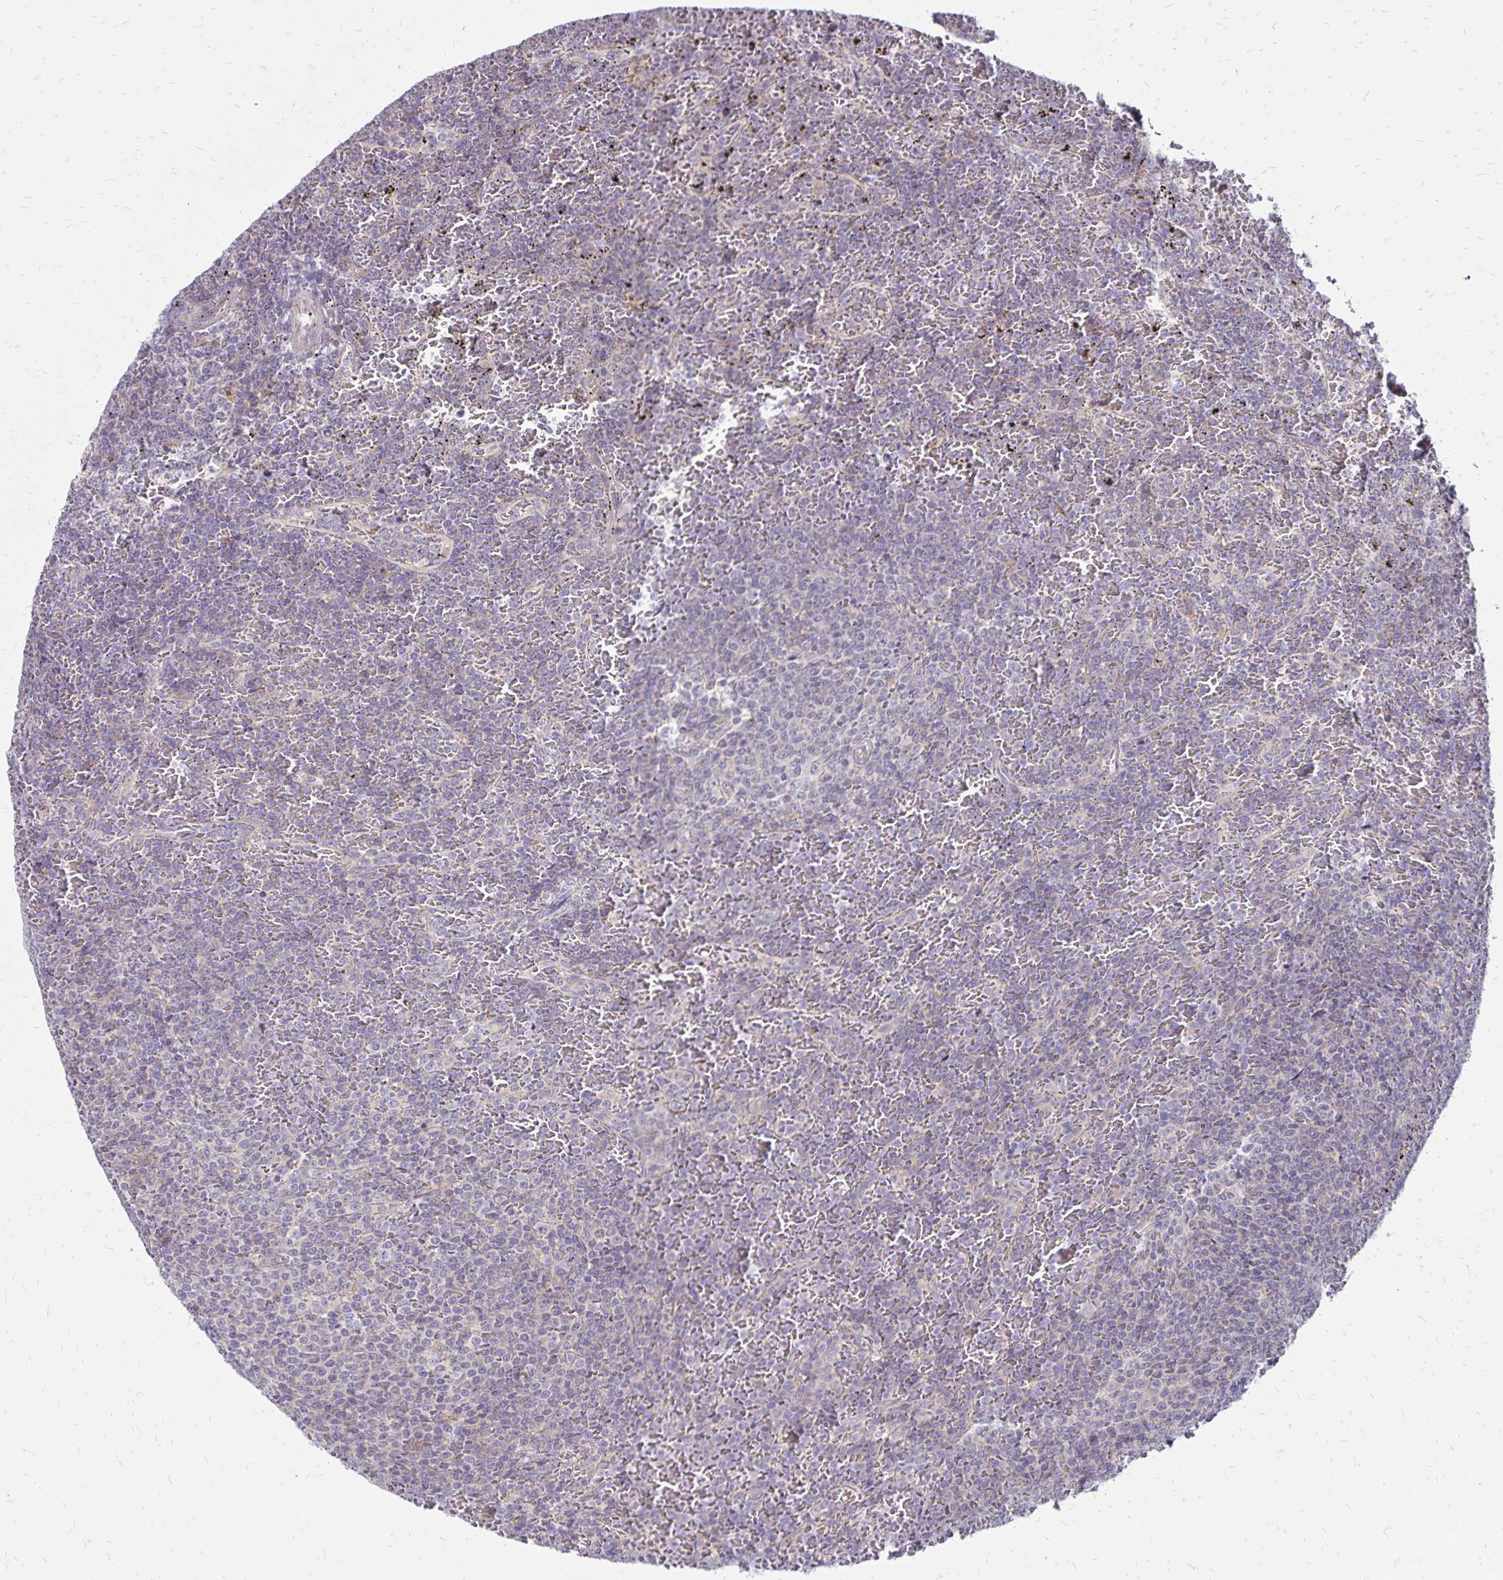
{"staining": {"intensity": "negative", "quantity": "none", "location": "none"}, "tissue": "lymphoma", "cell_type": "Tumor cells", "image_type": "cancer", "snomed": [{"axis": "morphology", "description": "Malignant lymphoma, non-Hodgkin's type, Low grade"}, {"axis": "topography", "description": "Spleen"}], "caption": "High power microscopy photomicrograph of an immunohistochemistry (IHC) micrograph of lymphoma, revealing no significant positivity in tumor cells.", "gene": "FSD1", "patient": {"sex": "female", "age": 77}}